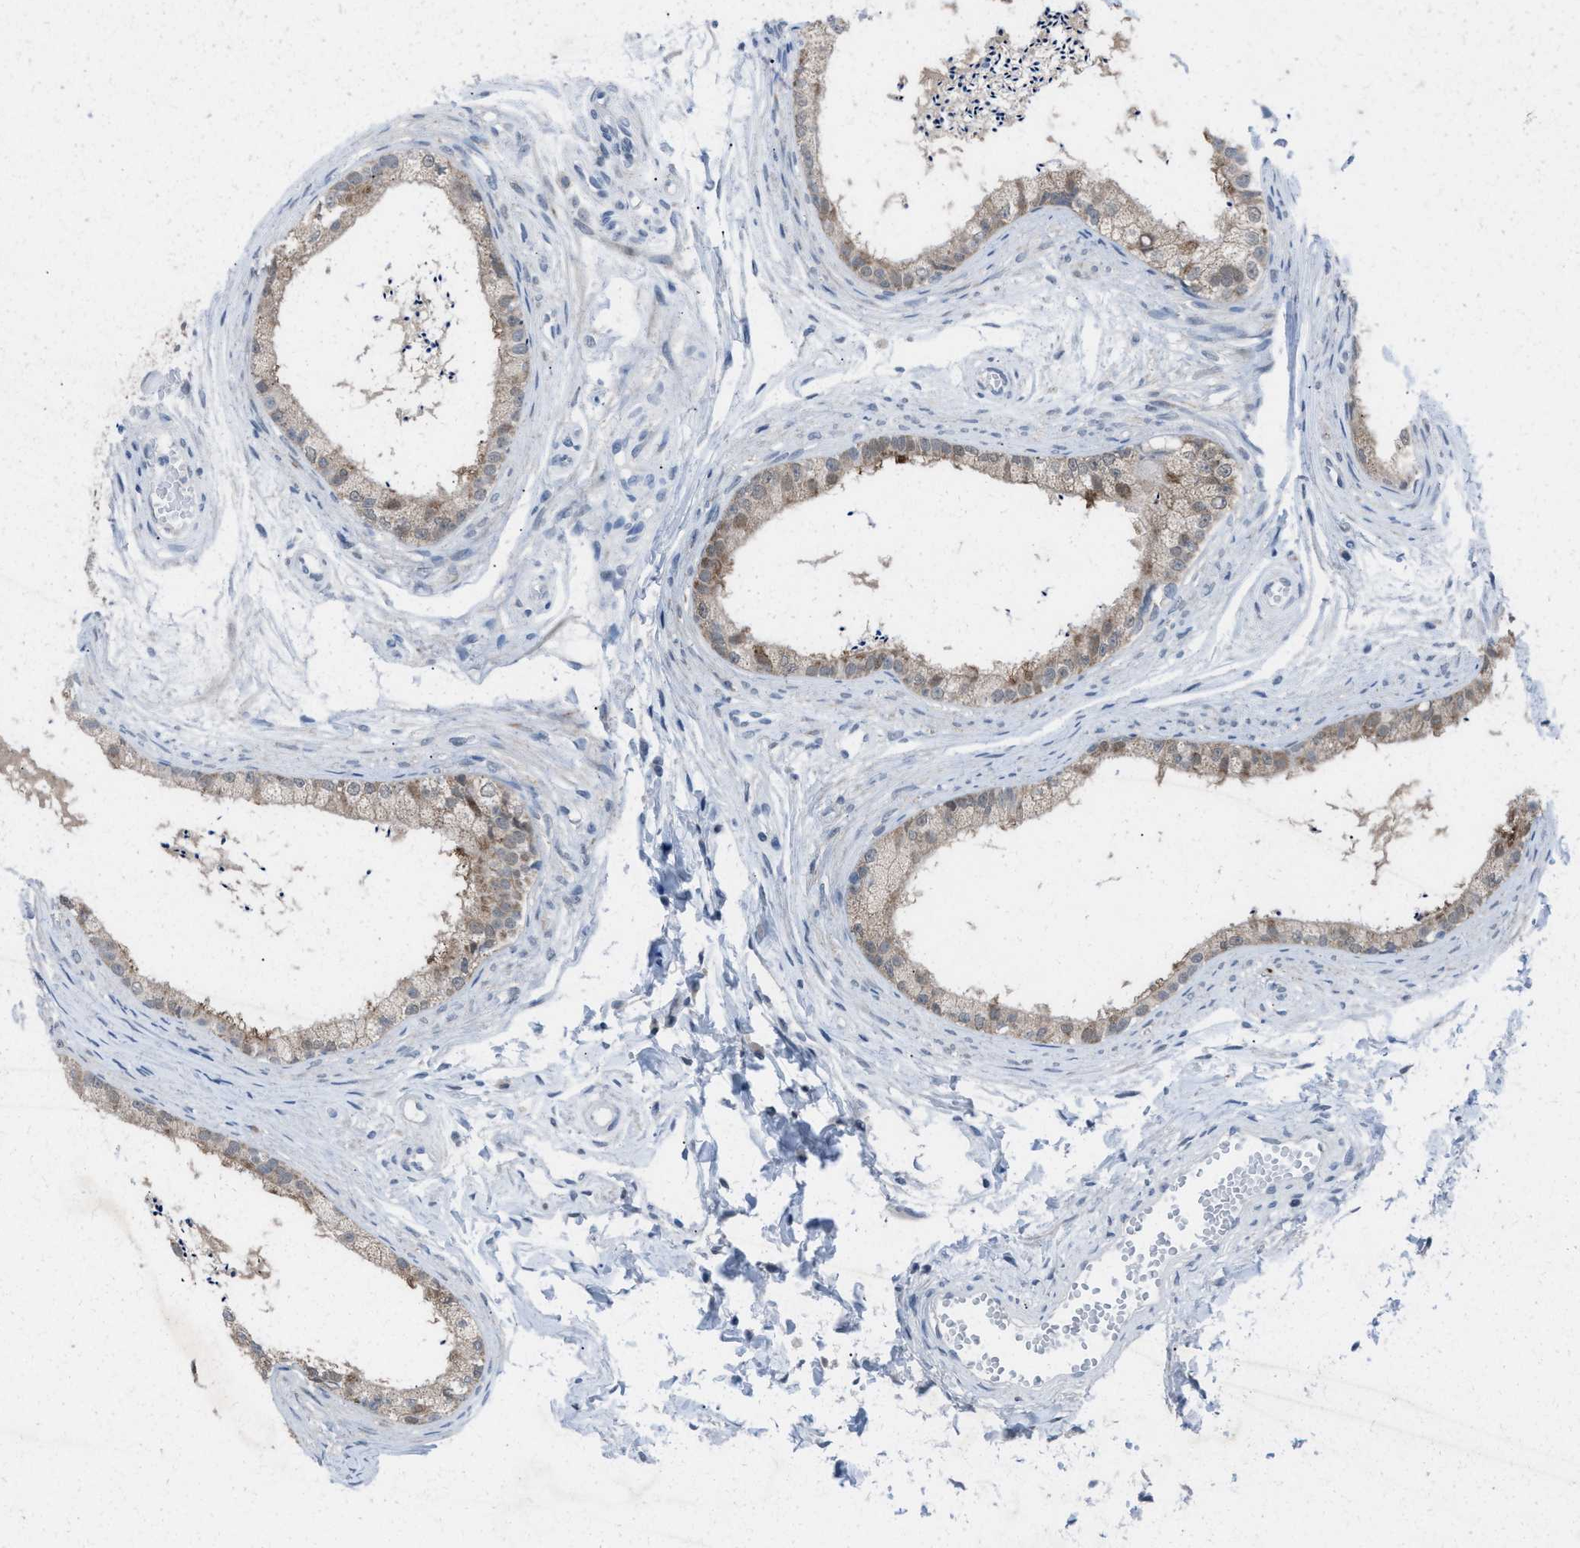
{"staining": {"intensity": "weak", "quantity": "25%-75%", "location": "cytoplasmic/membranous"}, "tissue": "epididymis", "cell_type": "Glandular cells", "image_type": "normal", "snomed": [{"axis": "morphology", "description": "Normal tissue, NOS"}, {"axis": "topography", "description": "Epididymis"}], "caption": "IHC photomicrograph of normal epididymis: human epididymis stained using immunohistochemistry demonstrates low levels of weak protein expression localized specifically in the cytoplasmic/membranous of glandular cells, appearing as a cytoplasmic/membranous brown color.", "gene": "ANAPC11", "patient": {"sex": "male", "age": 56}}